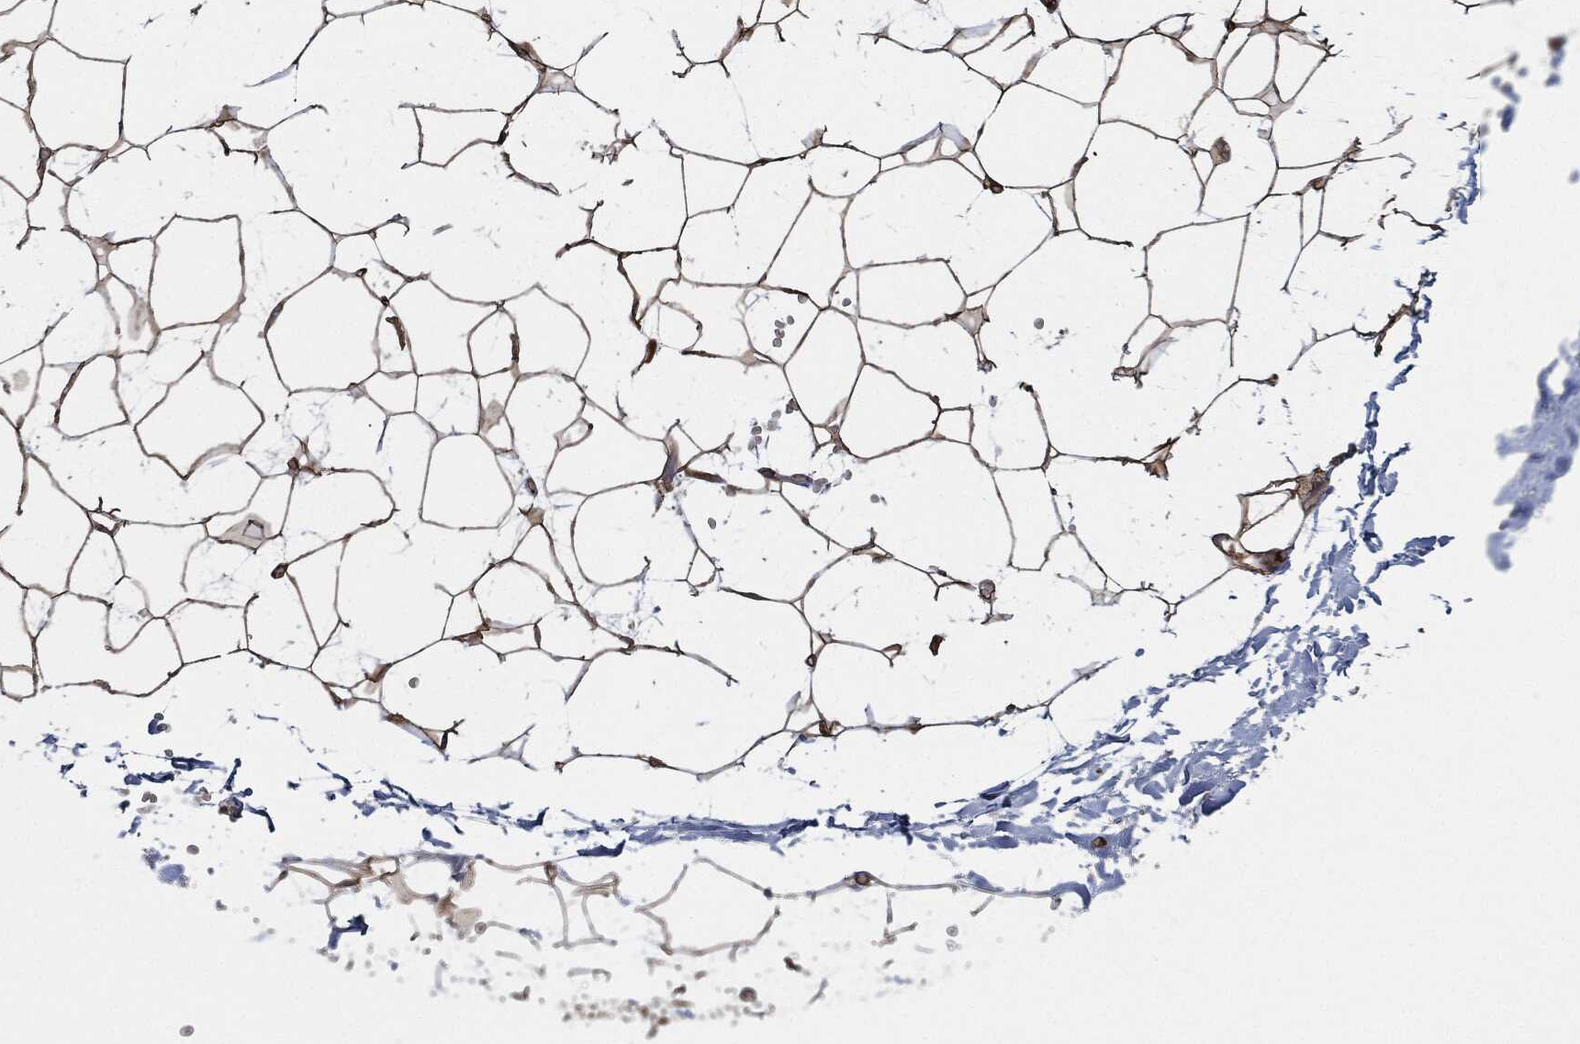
{"staining": {"intensity": "strong", "quantity": ">75%", "location": "cytoplasmic/membranous"}, "tissue": "adipose tissue", "cell_type": "Adipocytes", "image_type": "normal", "snomed": [{"axis": "morphology", "description": "Normal tissue, NOS"}, {"axis": "topography", "description": "Skin"}, {"axis": "topography", "description": "Peripheral nerve tissue"}], "caption": "Adipose tissue stained with DAB (3,3'-diaminobenzidine) immunohistochemistry reveals high levels of strong cytoplasmic/membranous staining in about >75% of adipocytes.", "gene": "MAP3K3", "patient": {"sex": "female", "age": 56}}